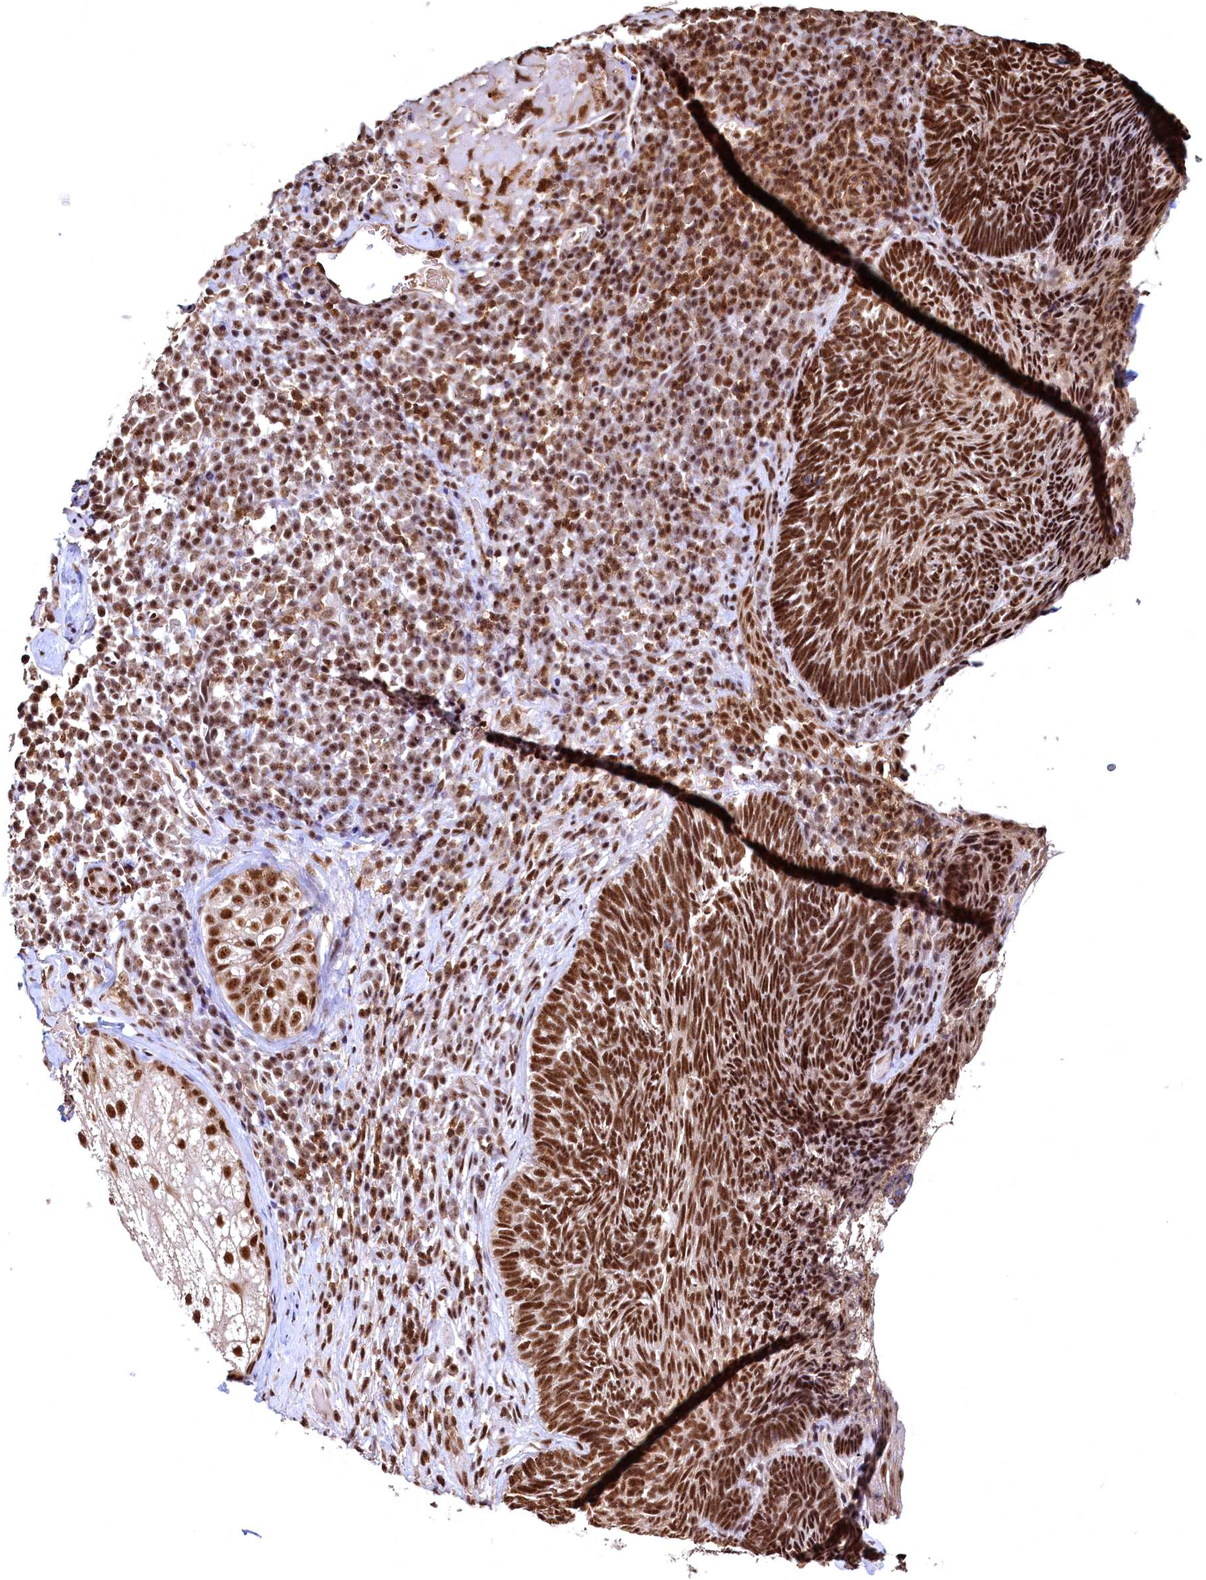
{"staining": {"intensity": "strong", "quantity": ">75%", "location": "nuclear"}, "tissue": "skin cancer", "cell_type": "Tumor cells", "image_type": "cancer", "snomed": [{"axis": "morphology", "description": "Basal cell carcinoma"}, {"axis": "topography", "description": "Skin"}], "caption": "Immunohistochemistry histopathology image of human skin cancer stained for a protein (brown), which reveals high levels of strong nuclear positivity in about >75% of tumor cells.", "gene": "RSRC2", "patient": {"sex": "male", "age": 88}}